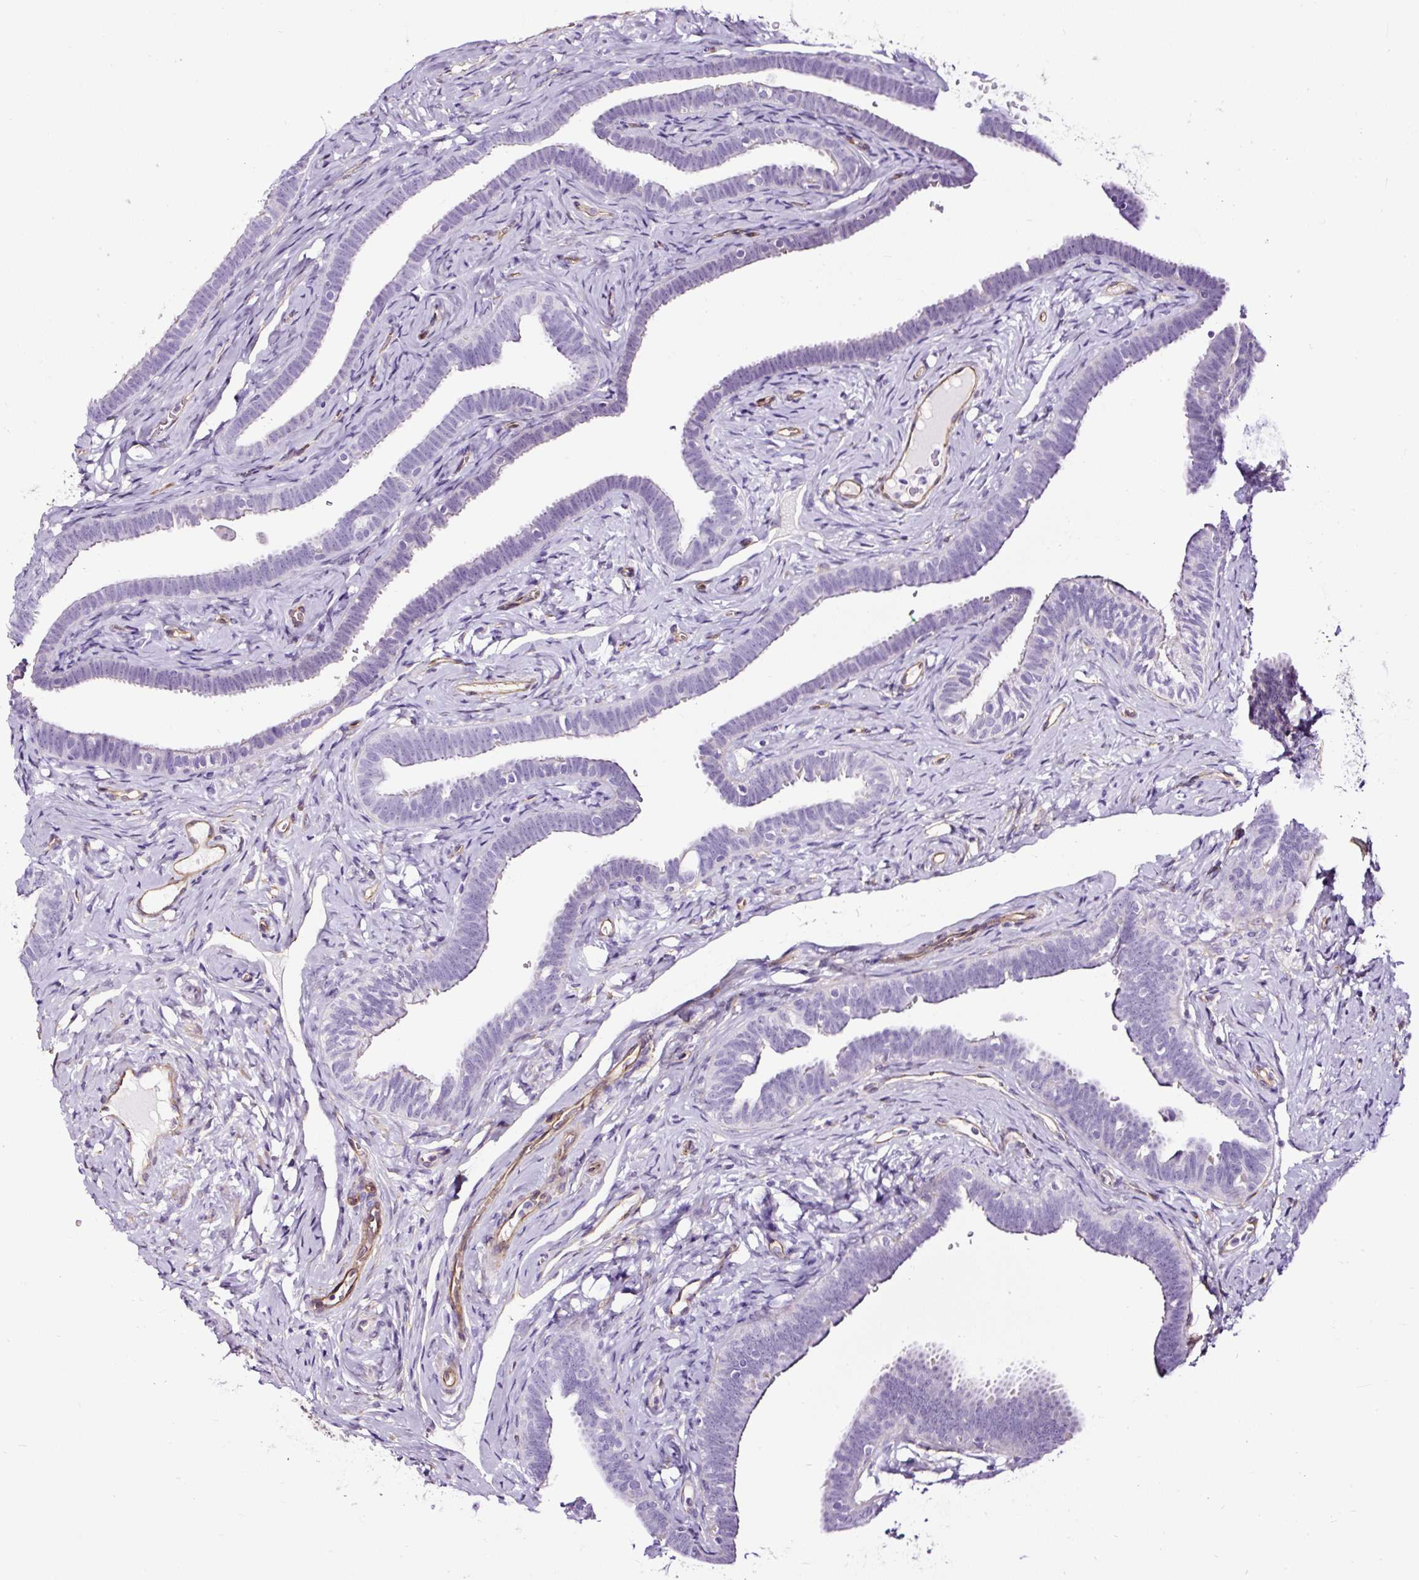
{"staining": {"intensity": "negative", "quantity": "none", "location": "none"}, "tissue": "fallopian tube", "cell_type": "Glandular cells", "image_type": "normal", "snomed": [{"axis": "morphology", "description": "Normal tissue, NOS"}, {"axis": "topography", "description": "Fallopian tube"}], "caption": "This is a image of immunohistochemistry staining of unremarkable fallopian tube, which shows no expression in glandular cells.", "gene": "SLC7A8", "patient": {"sex": "female", "age": 69}}